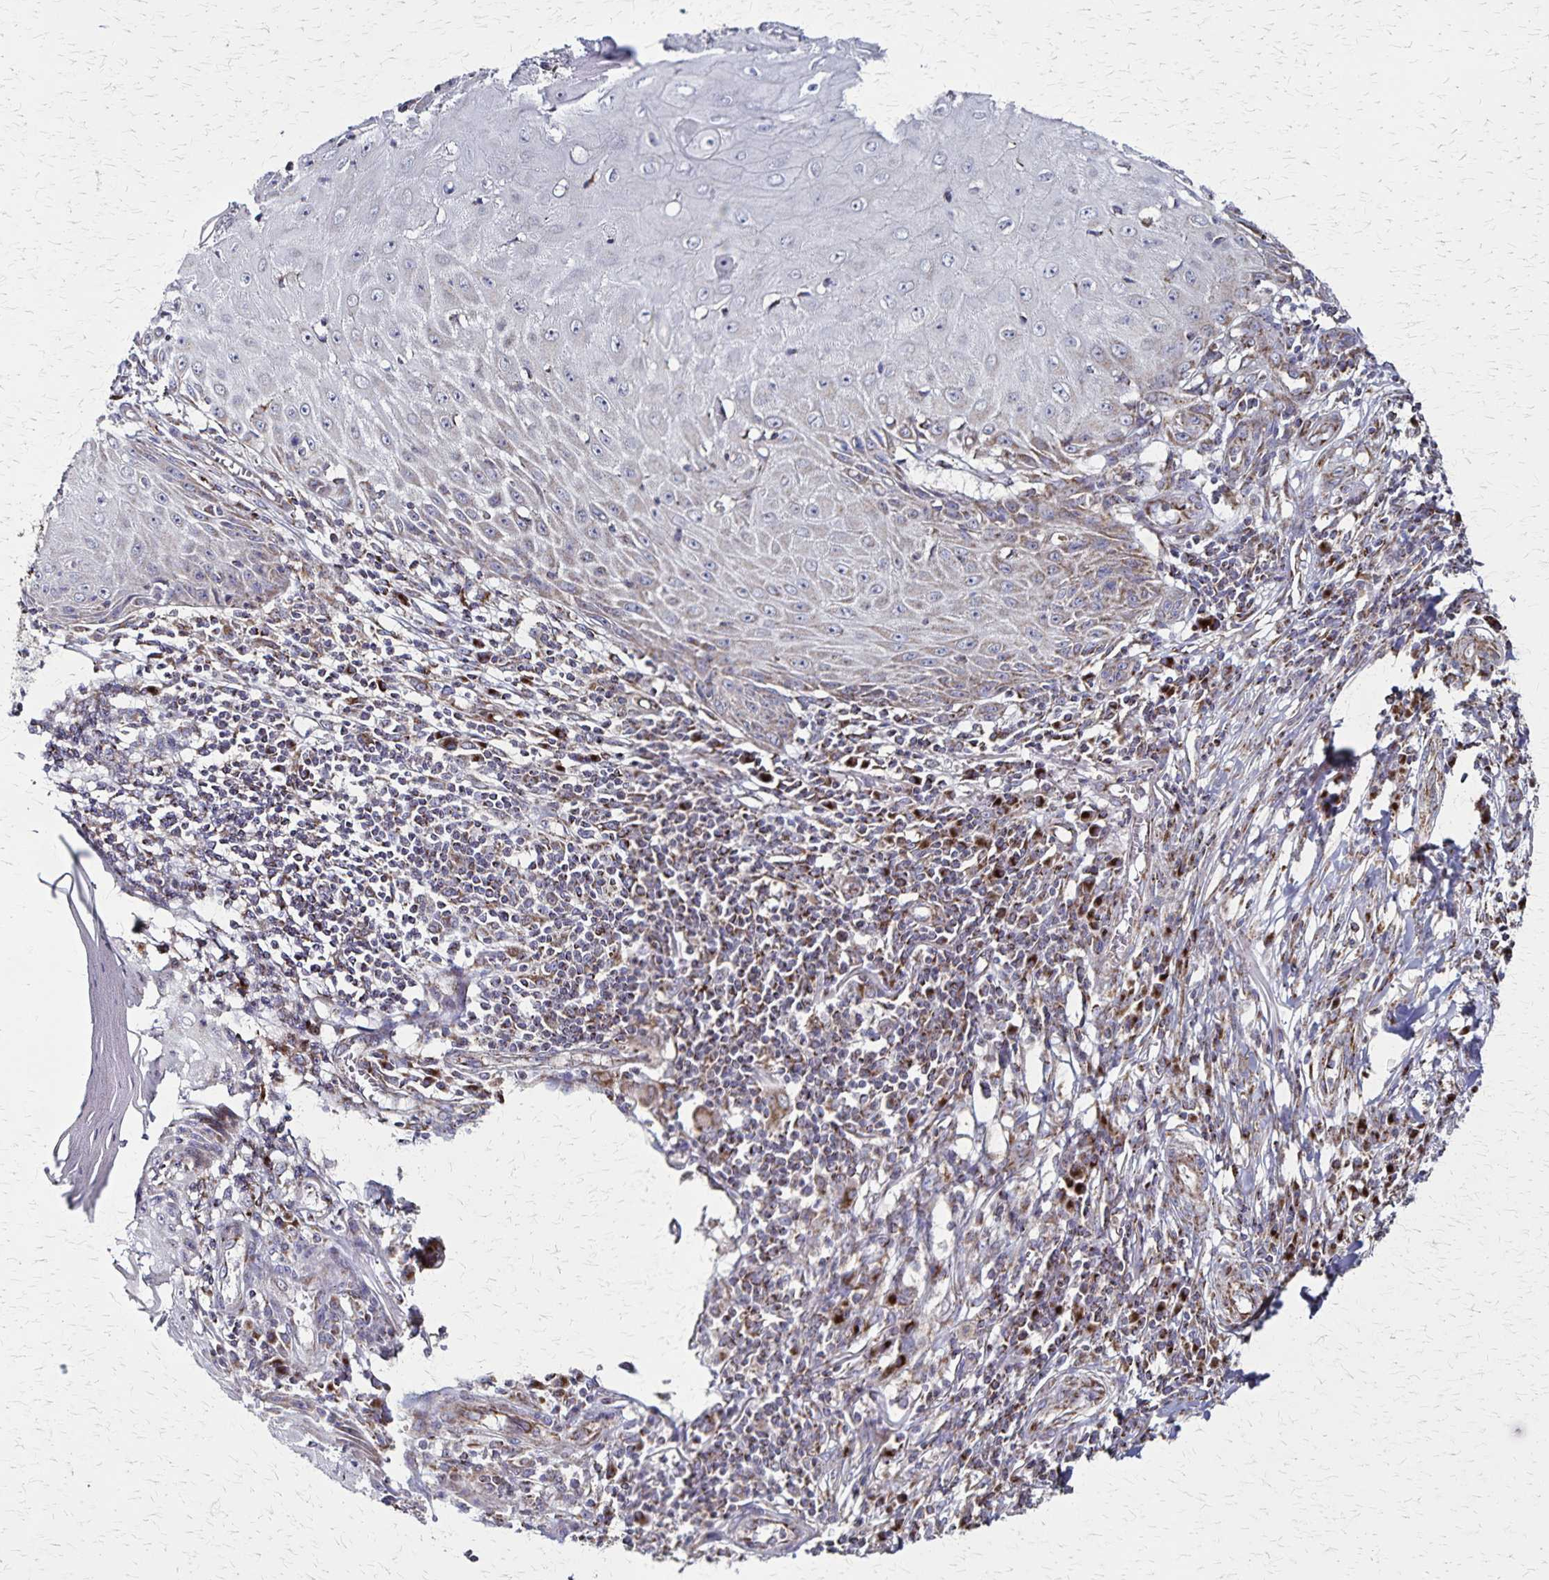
{"staining": {"intensity": "weak", "quantity": "<25%", "location": "cytoplasmic/membranous"}, "tissue": "skin cancer", "cell_type": "Tumor cells", "image_type": "cancer", "snomed": [{"axis": "morphology", "description": "Squamous cell carcinoma, NOS"}, {"axis": "topography", "description": "Skin"}], "caption": "Tumor cells show no significant protein expression in skin squamous cell carcinoma.", "gene": "NFS1", "patient": {"sex": "female", "age": 73}}